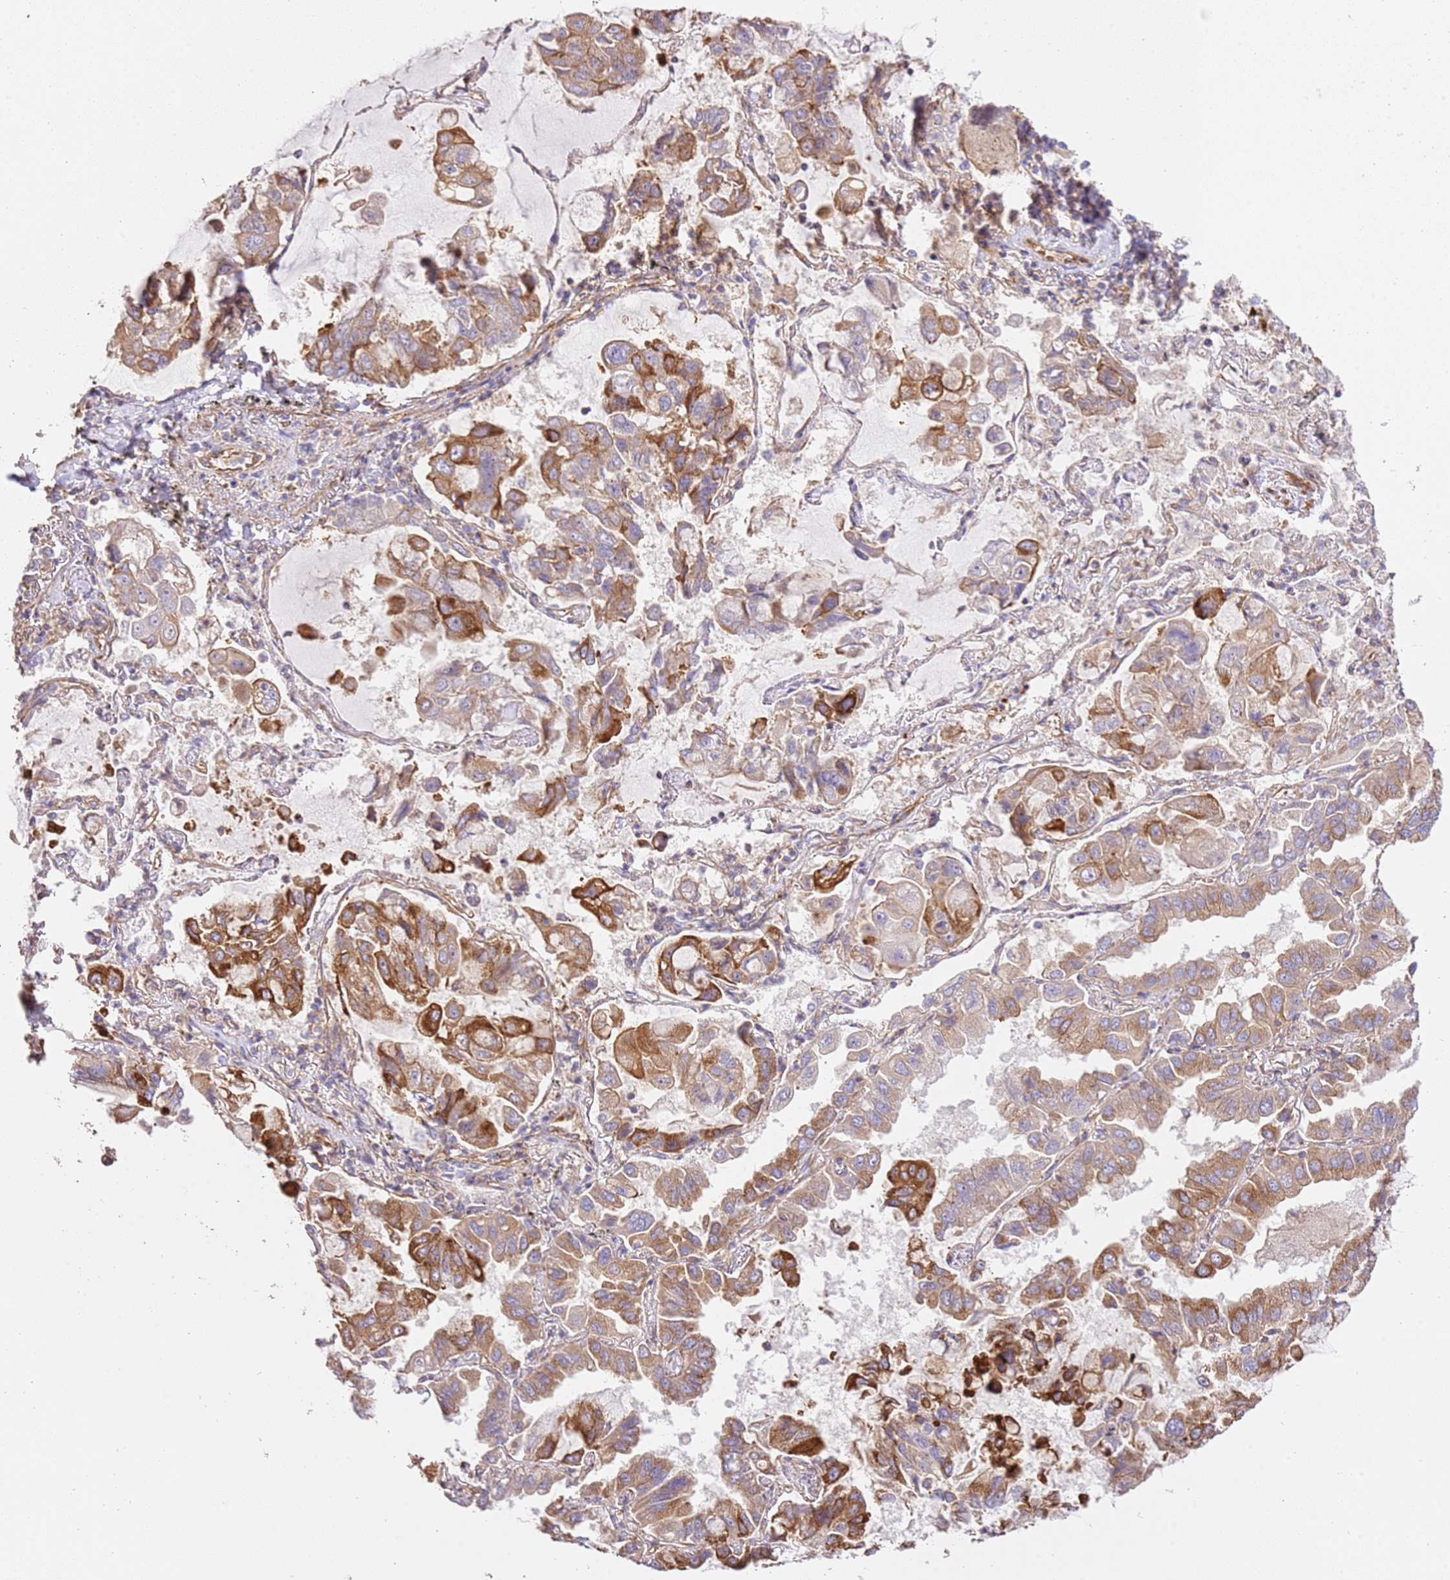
{"staining": {"intensity": "strong", "quantity": "25%-75%", "location": "cytoplasmic/membranous"}, "tissue": "lung cancer", "cell_type": "Tumor cells", "image_type": "cancer", "snomed": [{"axis": "morphology", "description": "Adenocarcinoma, NOS"}, {"axis": "topography", "description": "Lung"}], "caption": "Approximately 25%-75% of tumor cells in adenocarcinoma (lung) exhibit strong cytoplasmic/membranous protein expression as visualized by brown immunohistochemical staining.", "gene": "ZBTB39", "patient": {"sex": "male", "age": 64}}